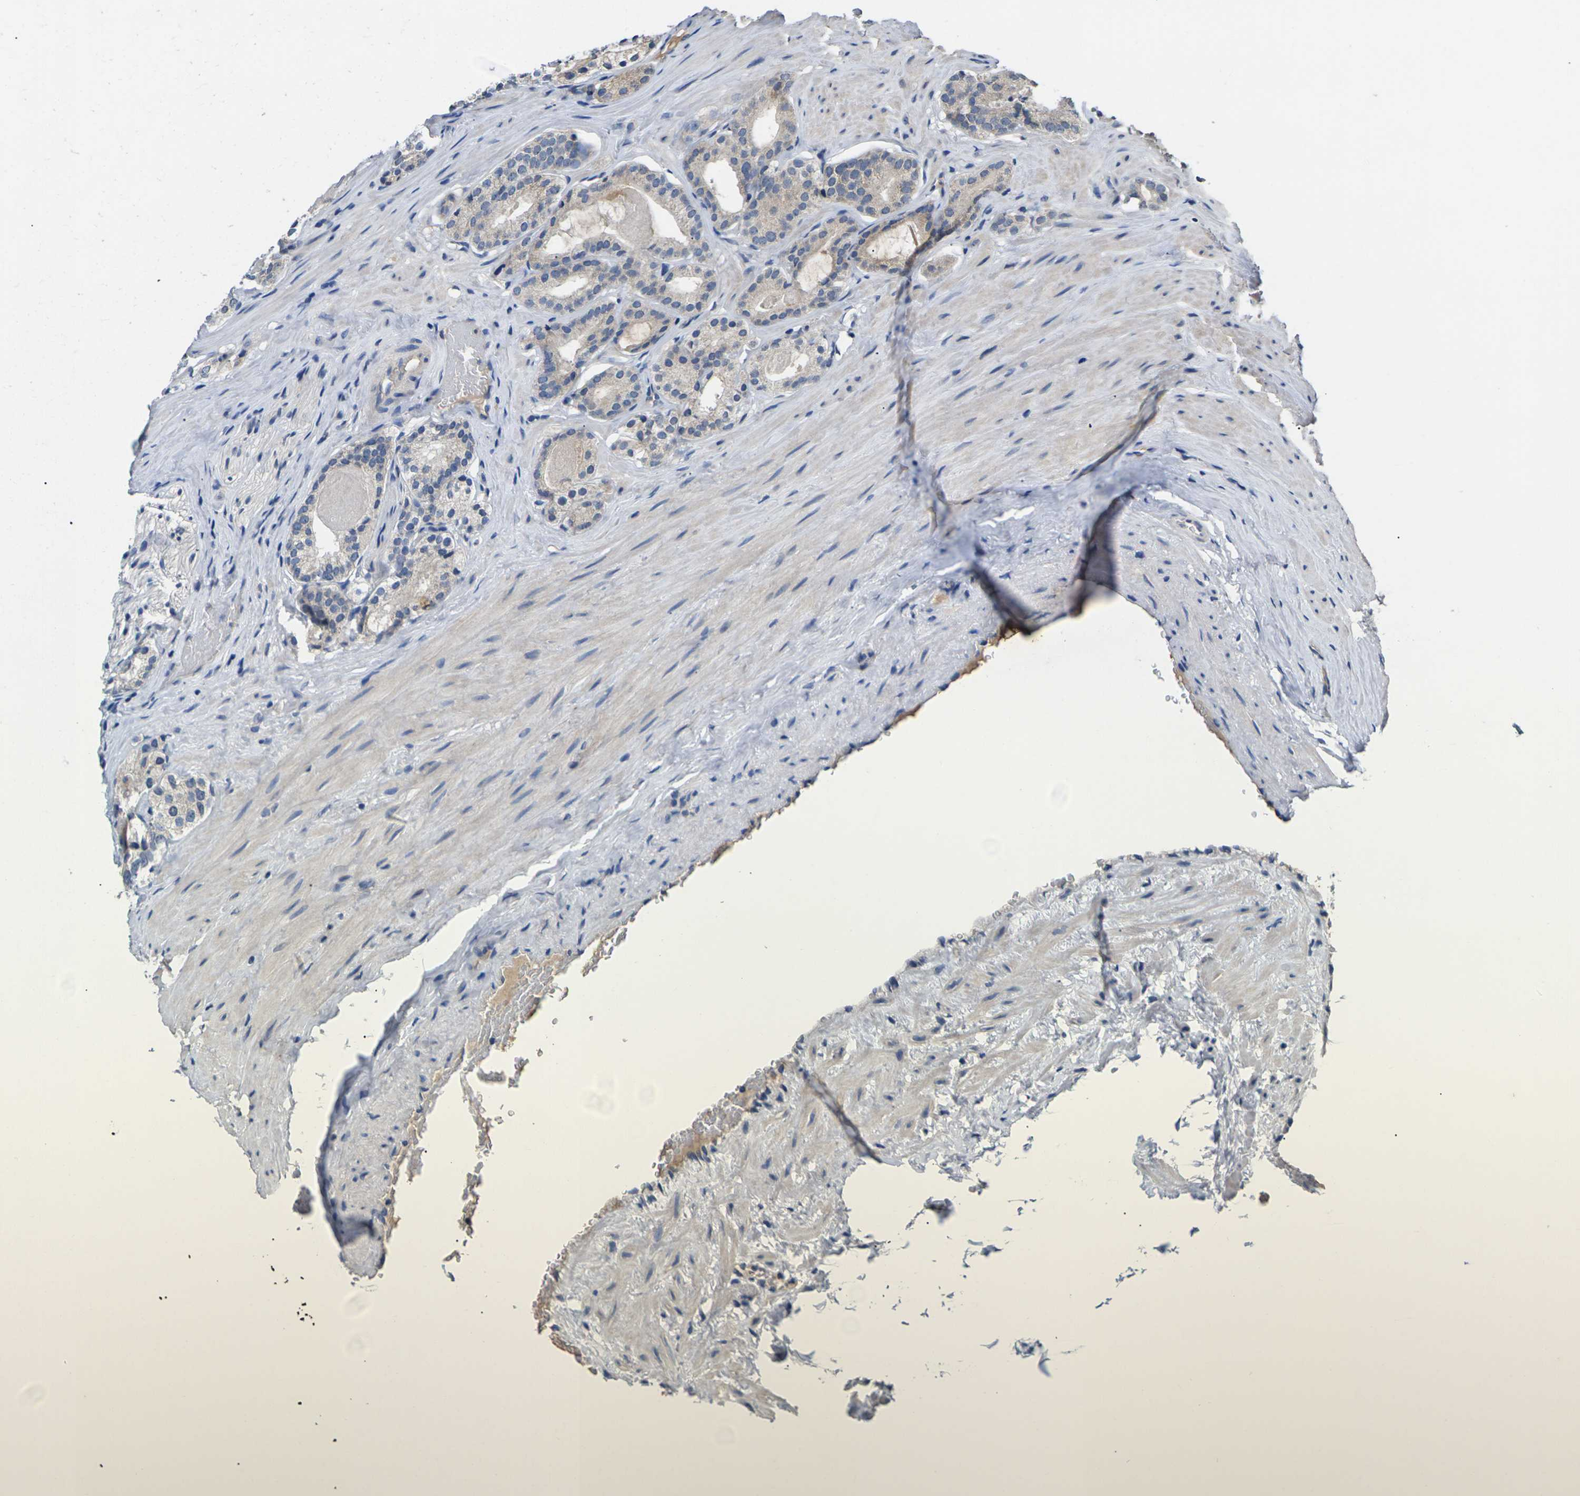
{"staining": {"intensity": "negative", "quantity": "none", "location": "none"}, "tissue": "prostate cancer", "cell_type": "Tumor cells", "image_type": "cancer", "snomed": [{"axis": "morphology", "description": "Adenocarcinoma, Low grade"}, {"axis": "topography", "description": "Prostate"}], "caption": "Prostate cancer stained for a protein using immunohistochemistry (IHC) reveals no positivity tumor cells.", "gene": "SLC2A2", "patient": {"sex": "male", "age": 59}}